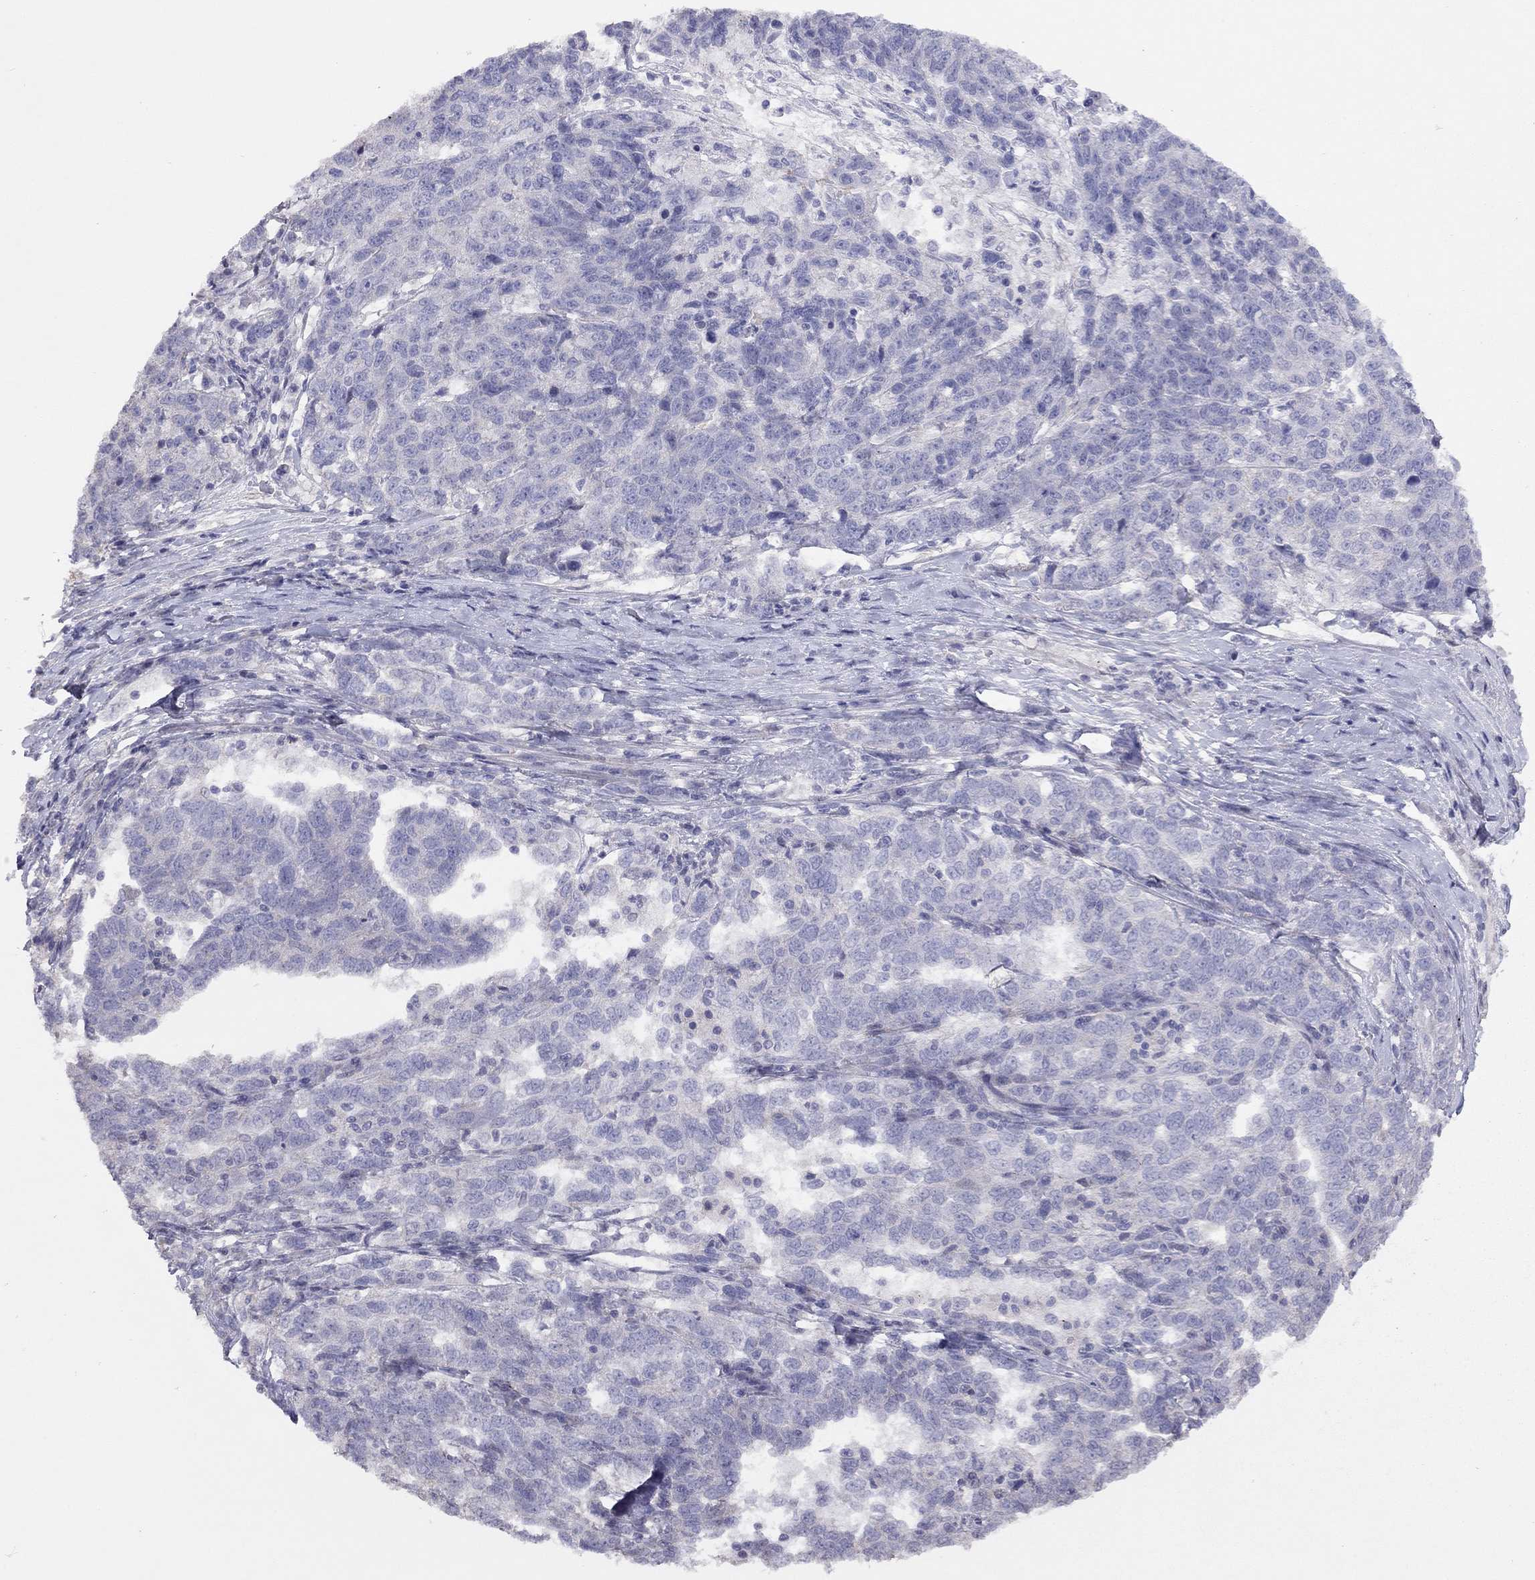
{"staining": {"intensity": "negative", "quantity": "none", "location": "none"}, "tissue": "ovarian cancer", "cell_type": "Tumor cells", "image_type": "cancer", "snomed": [{"axis": "morphology", "description": "Cystadenocarcinoma, serous, NOS"}, {"axis": "topography", "description": "Ovary"}], "caption": "The immunohistochemistry photomicrograph has no significant expression in tumor cells of serous cystadenocarcinoma (ovarian) tissue. Nuclei are stained in blue.", "gene": "SYTL2", "patient": {"sex": "female", "age": 71}}